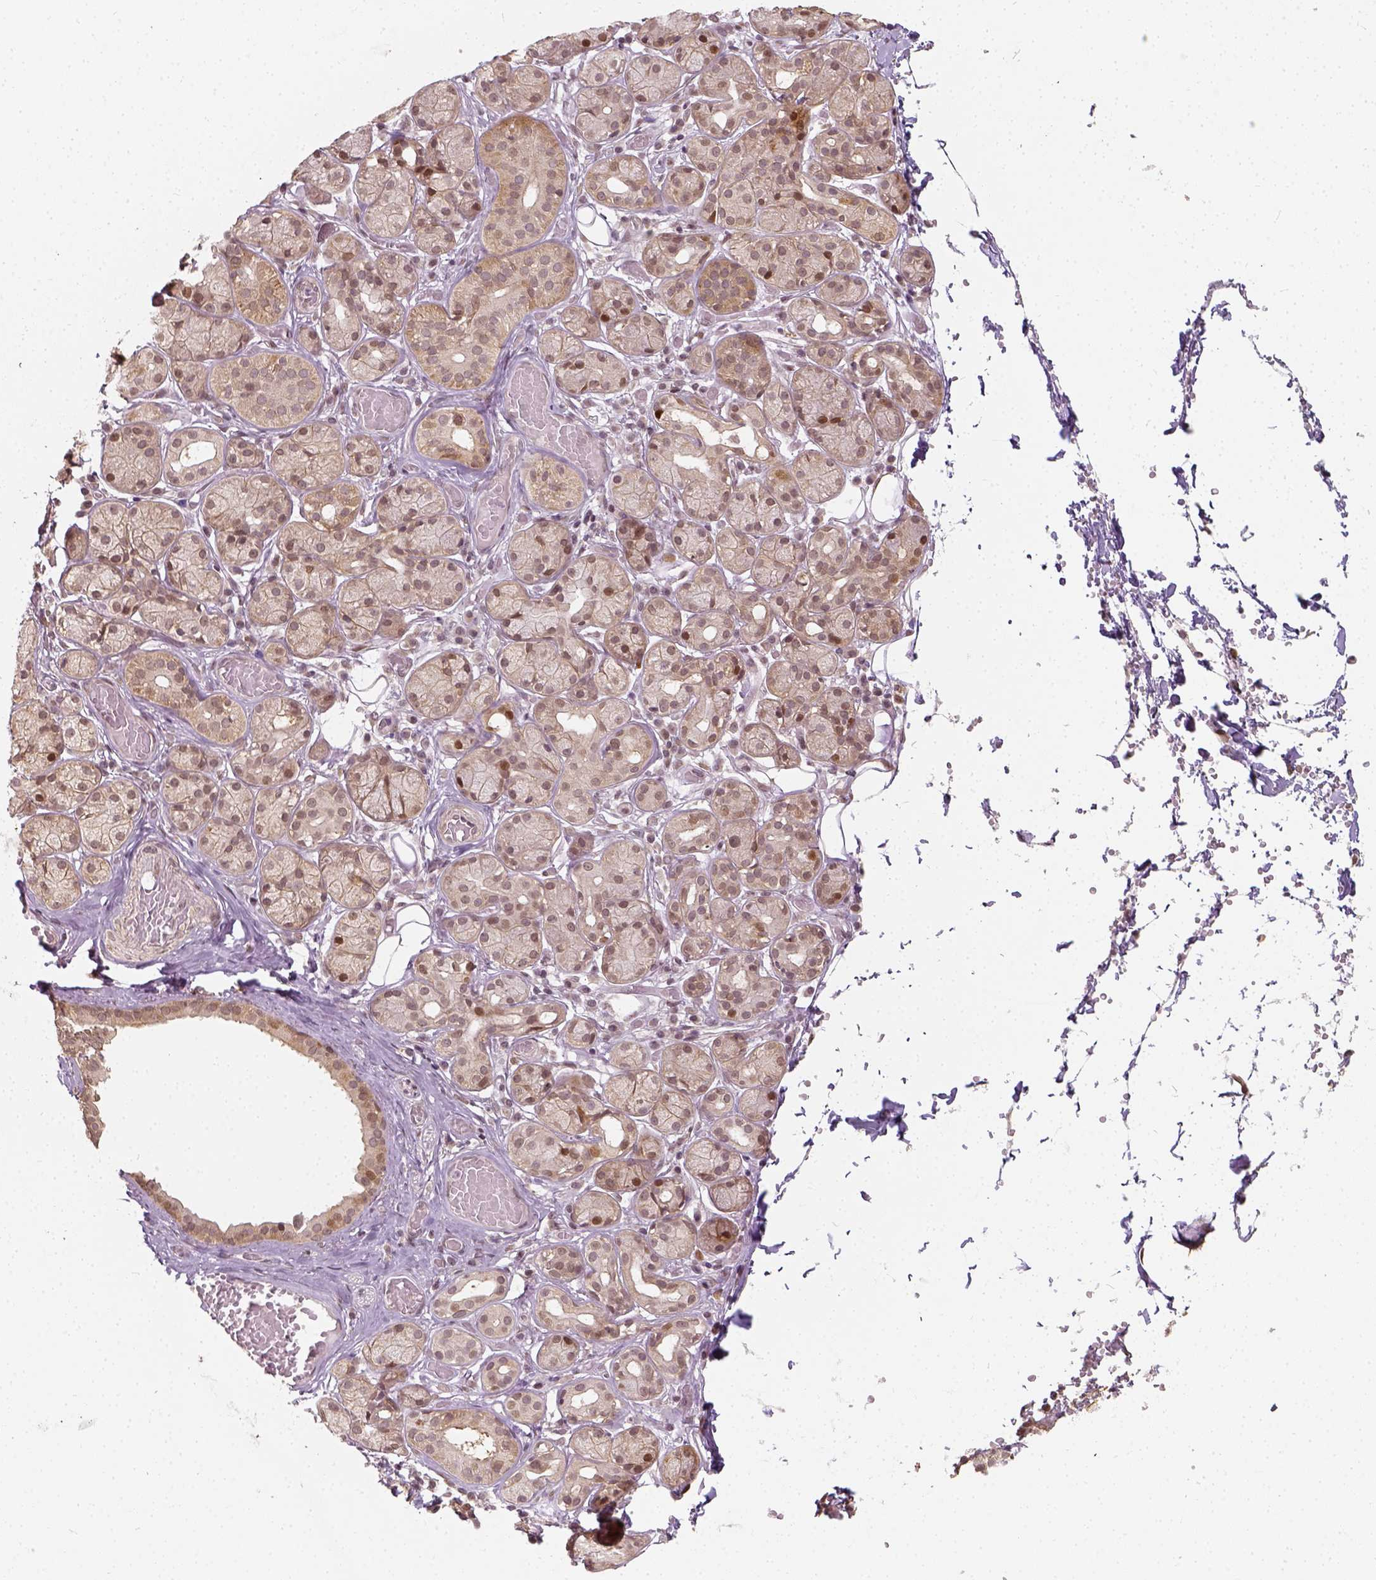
{"staining": {"intensity": "moderate", "quantity": "<25%", "location": "nuclear"}, "tissue": "salivary gland", "cell_type": "Glandular cells", "image_type": "normal", "snomed": [{"axis": "morphology", "description": "Normal tissue, NOS"}, {"axis": "topography", "description": "Salivary gland"}, {"axis": "topography", "description": "Peripheral nerve tissue"}], "caption": "Moderate nuclear positivity for a protein is appreciated in approximately <25% of glandular cells of normal salivary gland using immunohistochemistry.", "gene": "ZMAT3", "patient": {"sex": "male", "age": 71}}